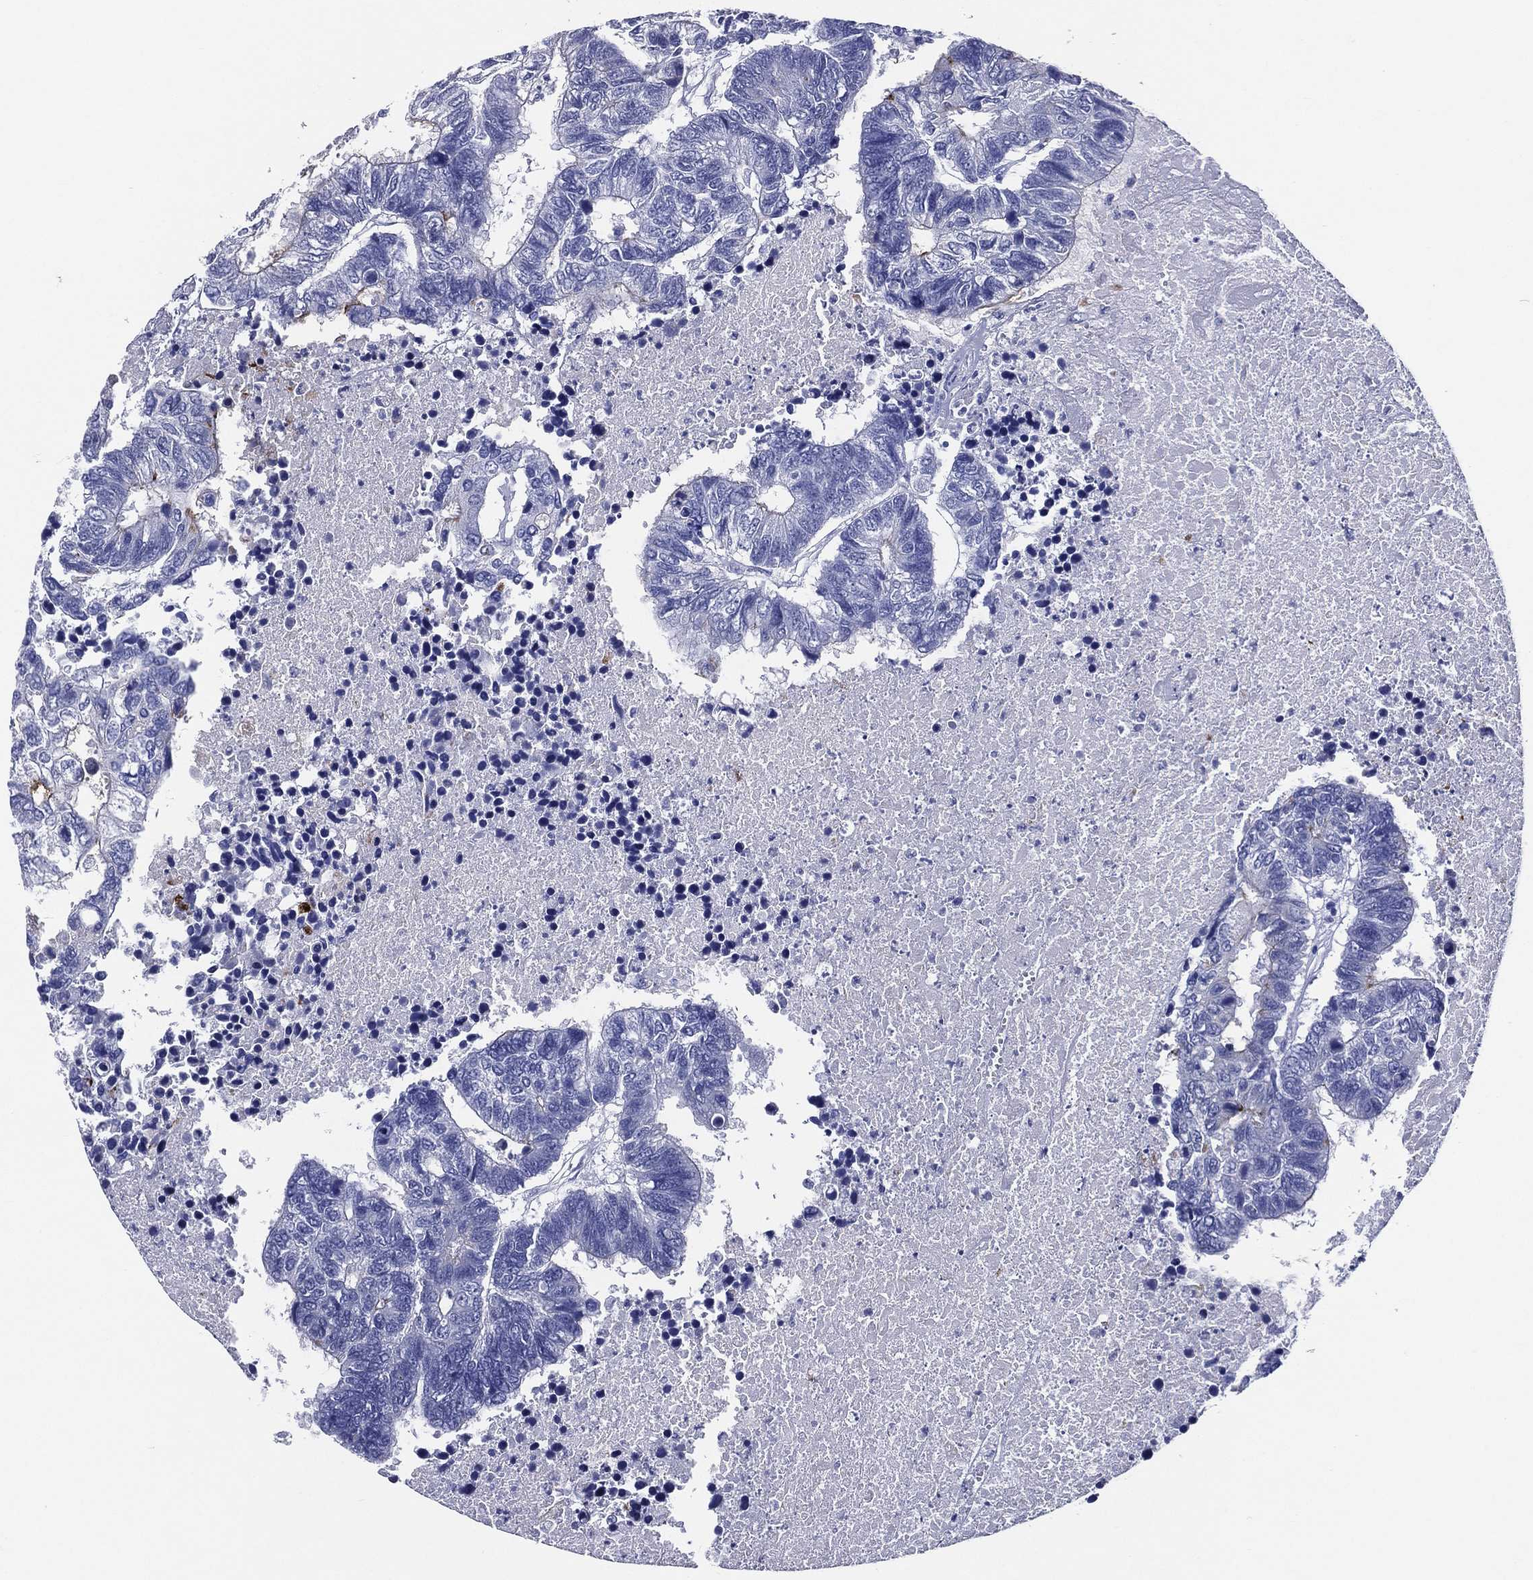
{"staining": {"intensity": "moderate", "quantity": "<25%", "location": "cytoplasmic/membranous"}, "tissue": "colorectal cancer", "cell_type": "Tumor cells", "image_type": "cancer", "snomed": [{"axis": "morphology", "description": "Adenocarcinoma, NOS"}, {"axis": "topography", "description": "Colon"}], "caption": "Adenocarcinoma (colorectal) stained with DAB immunohistochemistry shows low levels of moderate cytoplasmic/membranous positivity in approximately <25% of tumor cells.", "gene": "ACE2", "patient": {"sex": "female", "age": 48}}